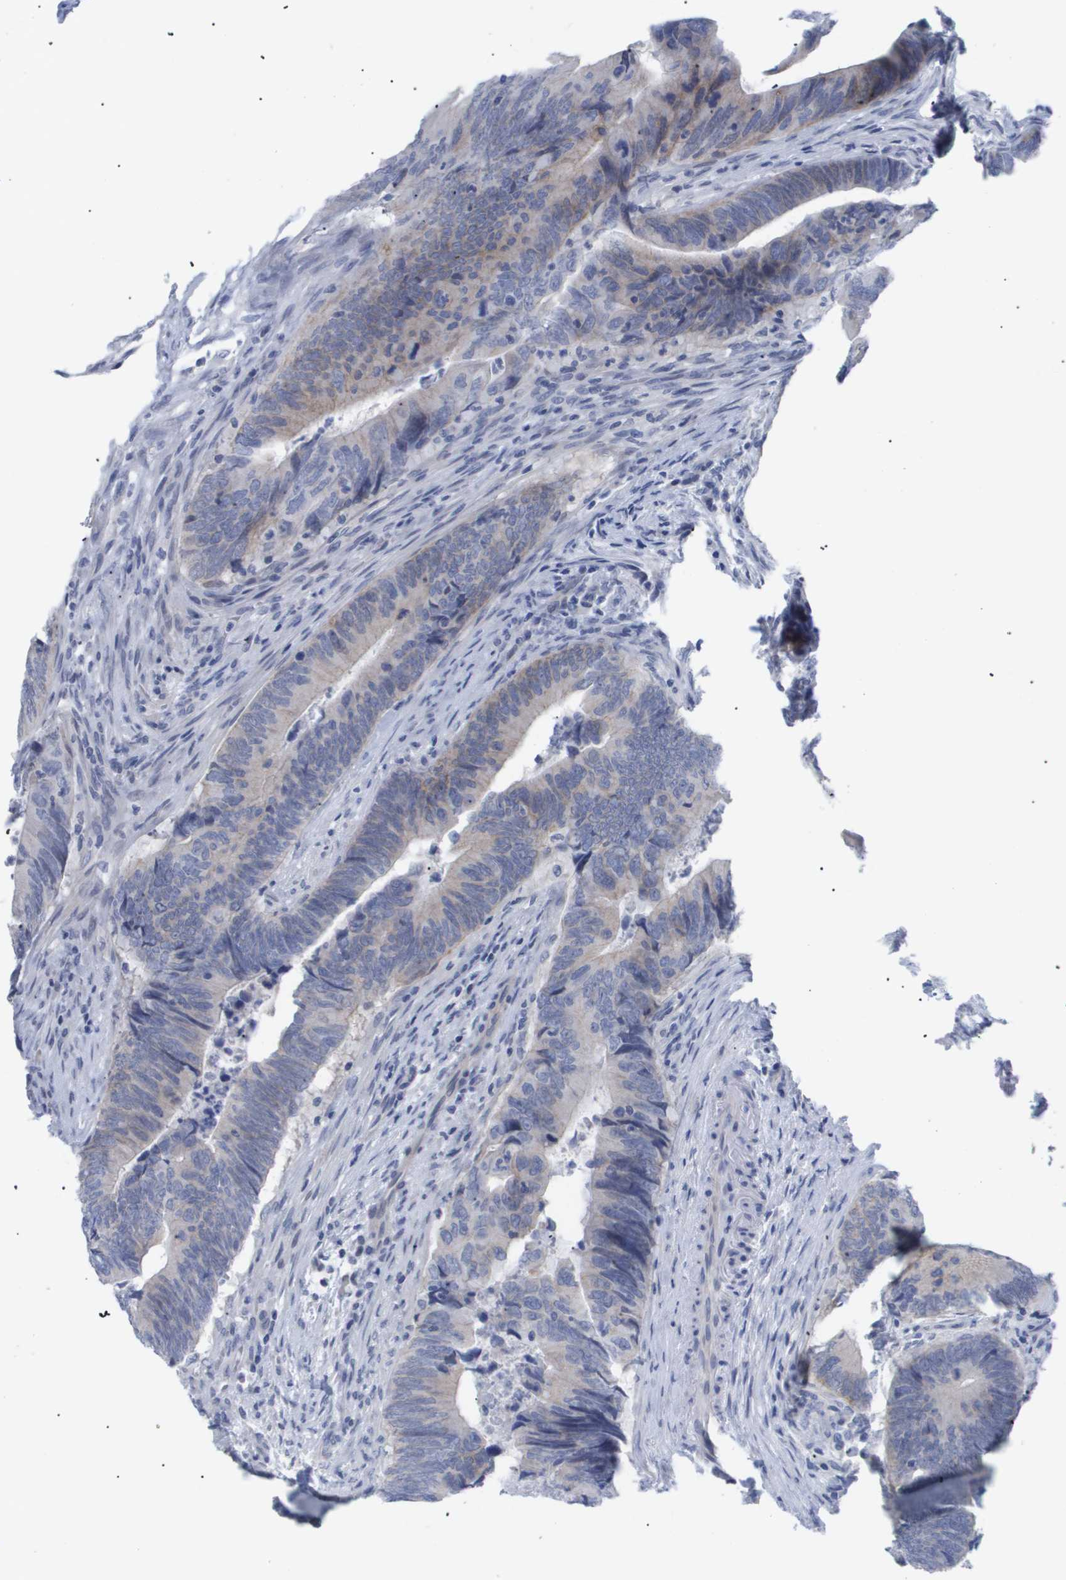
{"staining": {"intensity": "weak", "quantity": "<25%", "location": "cytoplasmic/membranous"}, "tissue": "colorectal cancer", "cell_type": "Tumor cells", "image_type": "cancer", "snomed": [{"axis": "morphology", "description": "Normal tissue, NOS"}, {"axis": "morphology", "description": "Adenocarcinoma, NOS"}, {"axis": "topography", "description": "Colon"}], "caption": "This is a histopathology image of IHC staining of colorectal cancer, which shows no staining in tumor cells. (Brightfield microscopy of DAB immunohistochemistry at high magnification).", "gene": "CAV3", "patient": {"sex": "male", "age": 56}}